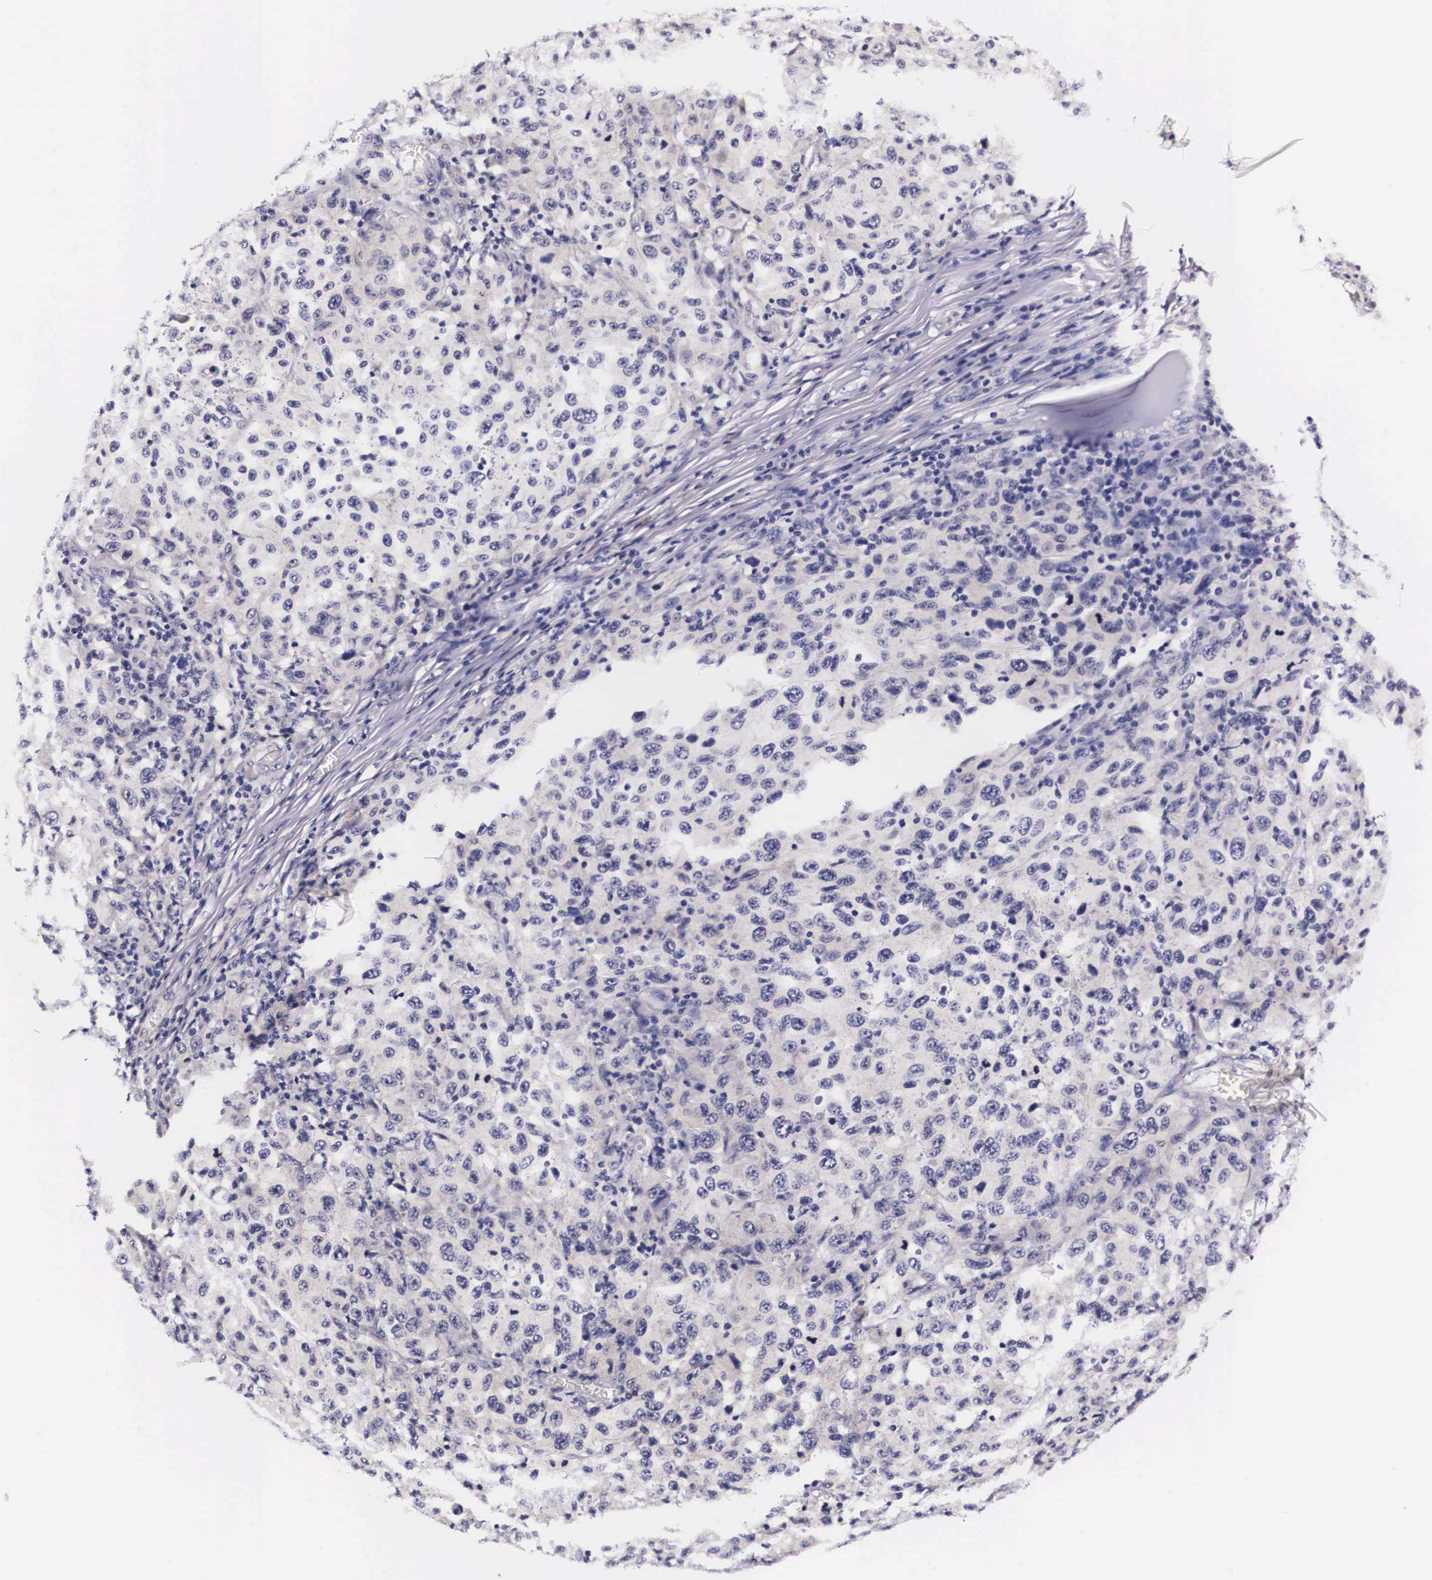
{"staining": {"intensity": "negative", "quantity": "none", "location": "none"}, "tissue": "melanoma", "cell_type": "Tumor cells", "image_type": "cancer", "snomed": [{"axis": "morphology", "description": "Malignant melanoma, NOS"}, {"axis": "topography", "description": "Skin"}], "caption": "Immunohistochemistry (IHC) micrograph of neoplastic tissue: human malignant melanoma stained with DAB displays no significant protein positivity in tumor cells. The staining was performed using DAB (3,3'-diaminobenzidine) to visualize the protein expression in brown, while the nuclei were stained in blue with hematoxylin (Magnification: 20x).", "gene": "PHETA2", "patient": {"sex": "female", "age": 77}}